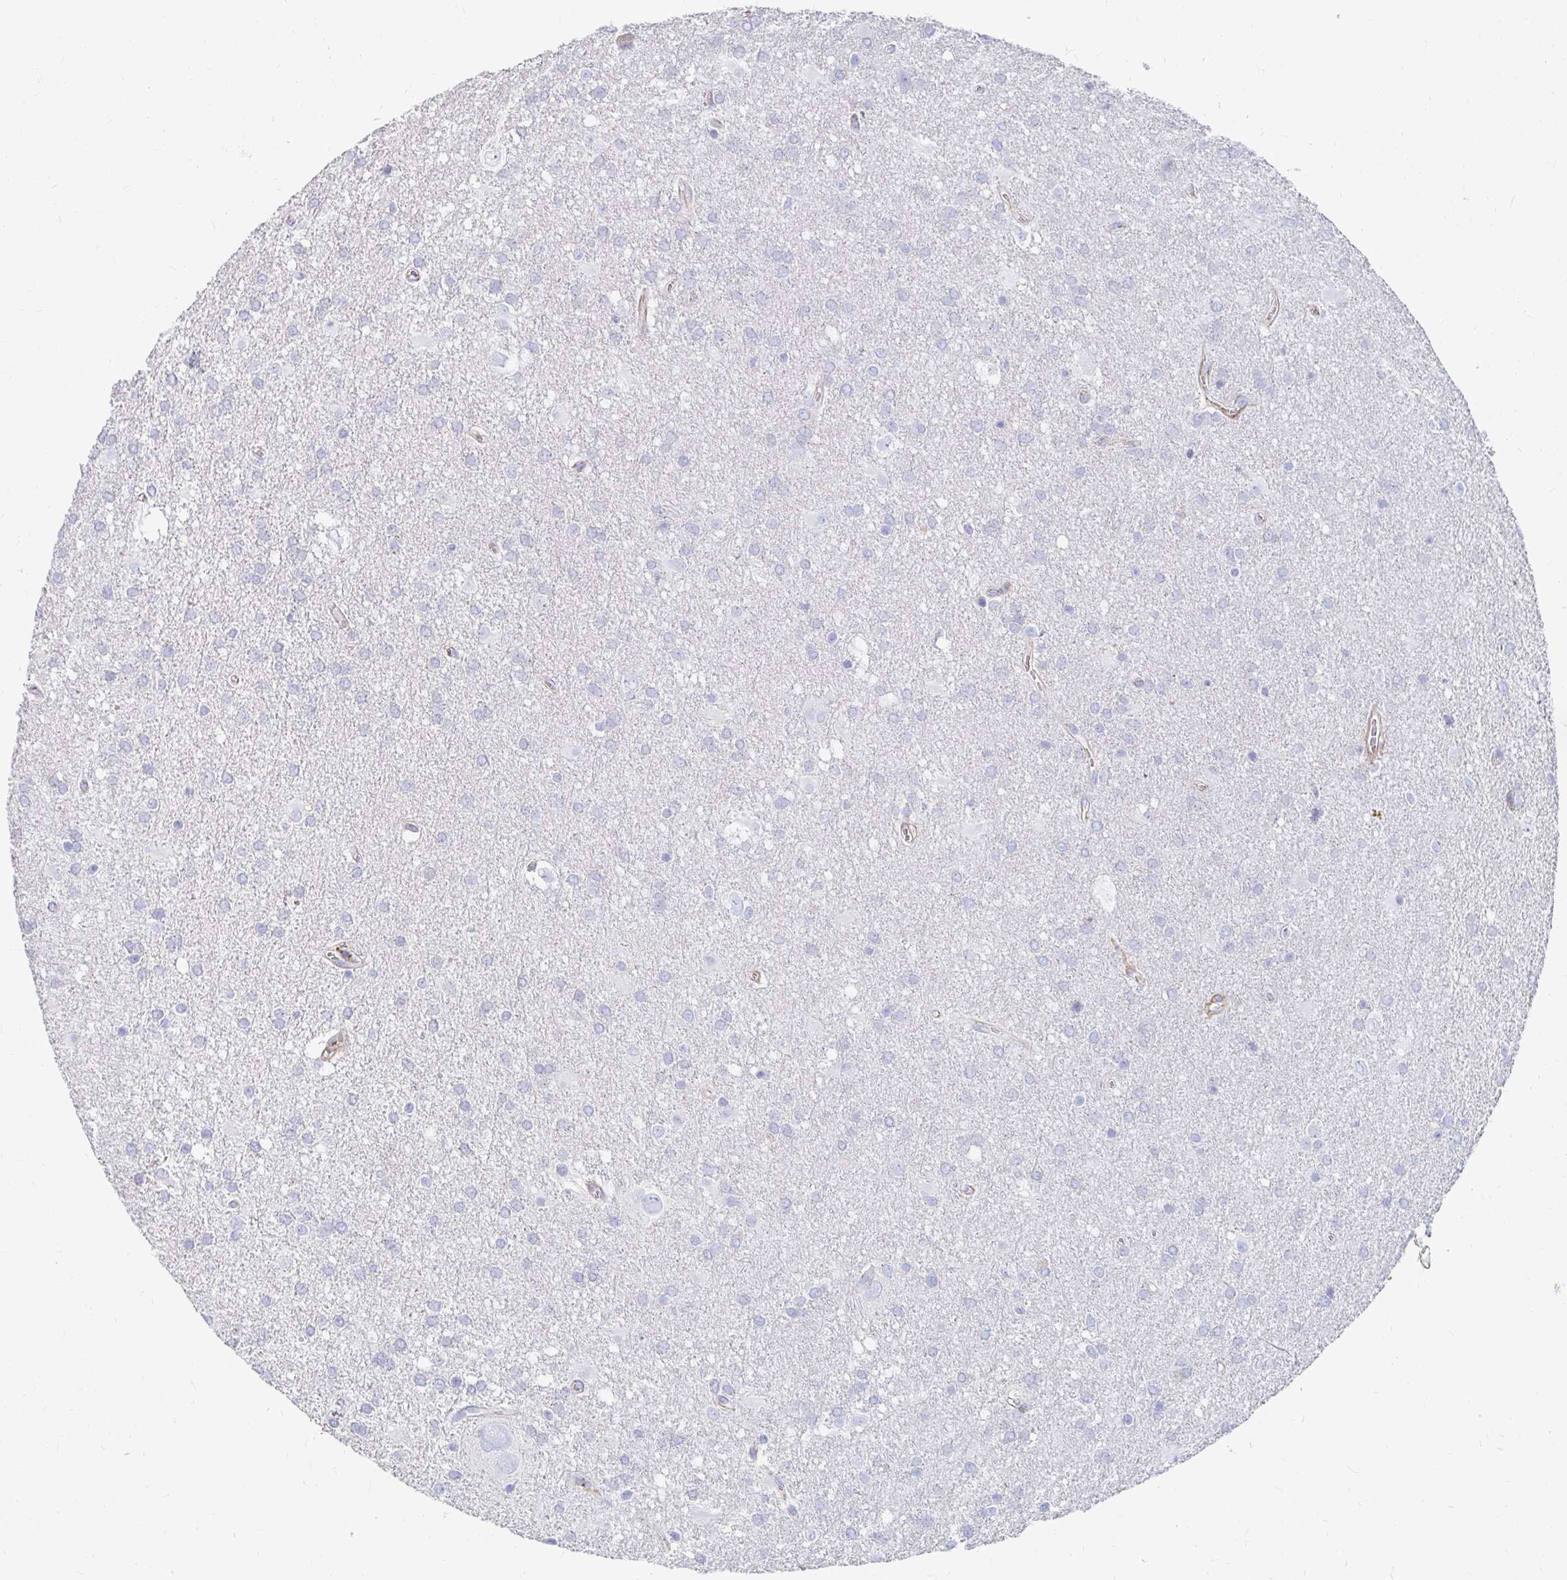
{"staining": {"intensity": "negative", "quantity": "none", "location": "none"}, "tissue": "glioma", "cell_type": "Tumor cells", "image_type": "cancer", "snomed": [{"axis": "morphology", "description": "Glioma, malignant, Low grade"}, {"axis": "topography", "description": "Brain"}], "caption": "Immunohistochemistry histopathology image of human glioma stained for a protein (brown), which displays no positivity in tumor cells.", "gene": "LAMC3", "patient": {"sex": "male", "age": 66}}